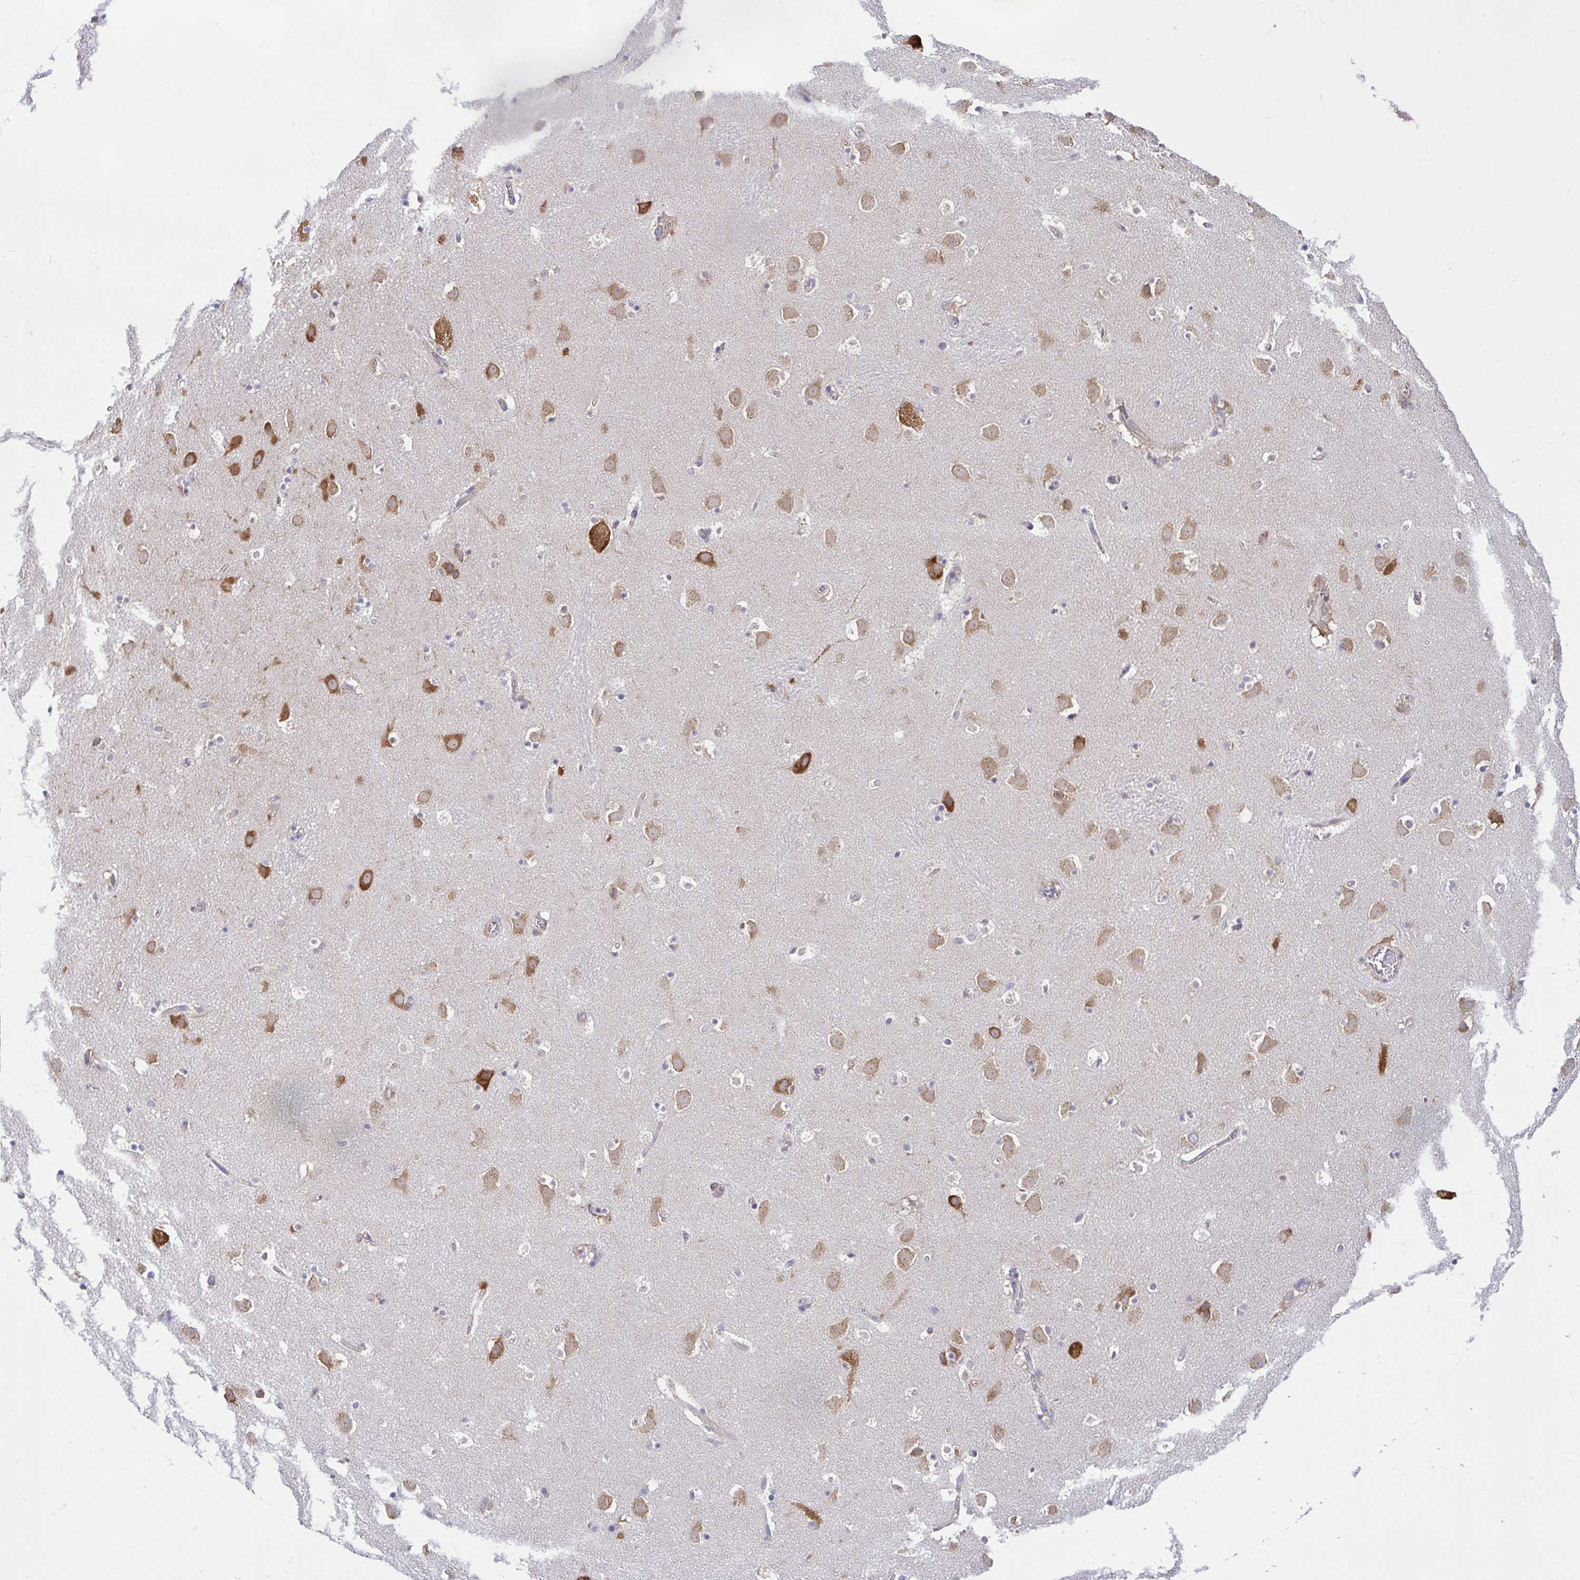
{"staining": {"intensity": "negative", "quantity": "none", "location": "none"}, "tissue": "caudate", "cell_type": "Glial cells", "image_type": "normal", "snomed": [{"axis": "morphology", "description": "Normal tissue, NOS"}, {"axis": "topography", "description": "Lateral ventricle wall"}], "caption": "Immunohistochemical staining of benign human caudate exhibits no significant staining in glial cells.", "gene": "LARS1", "patient": {"sex": "male", "age": 37}}